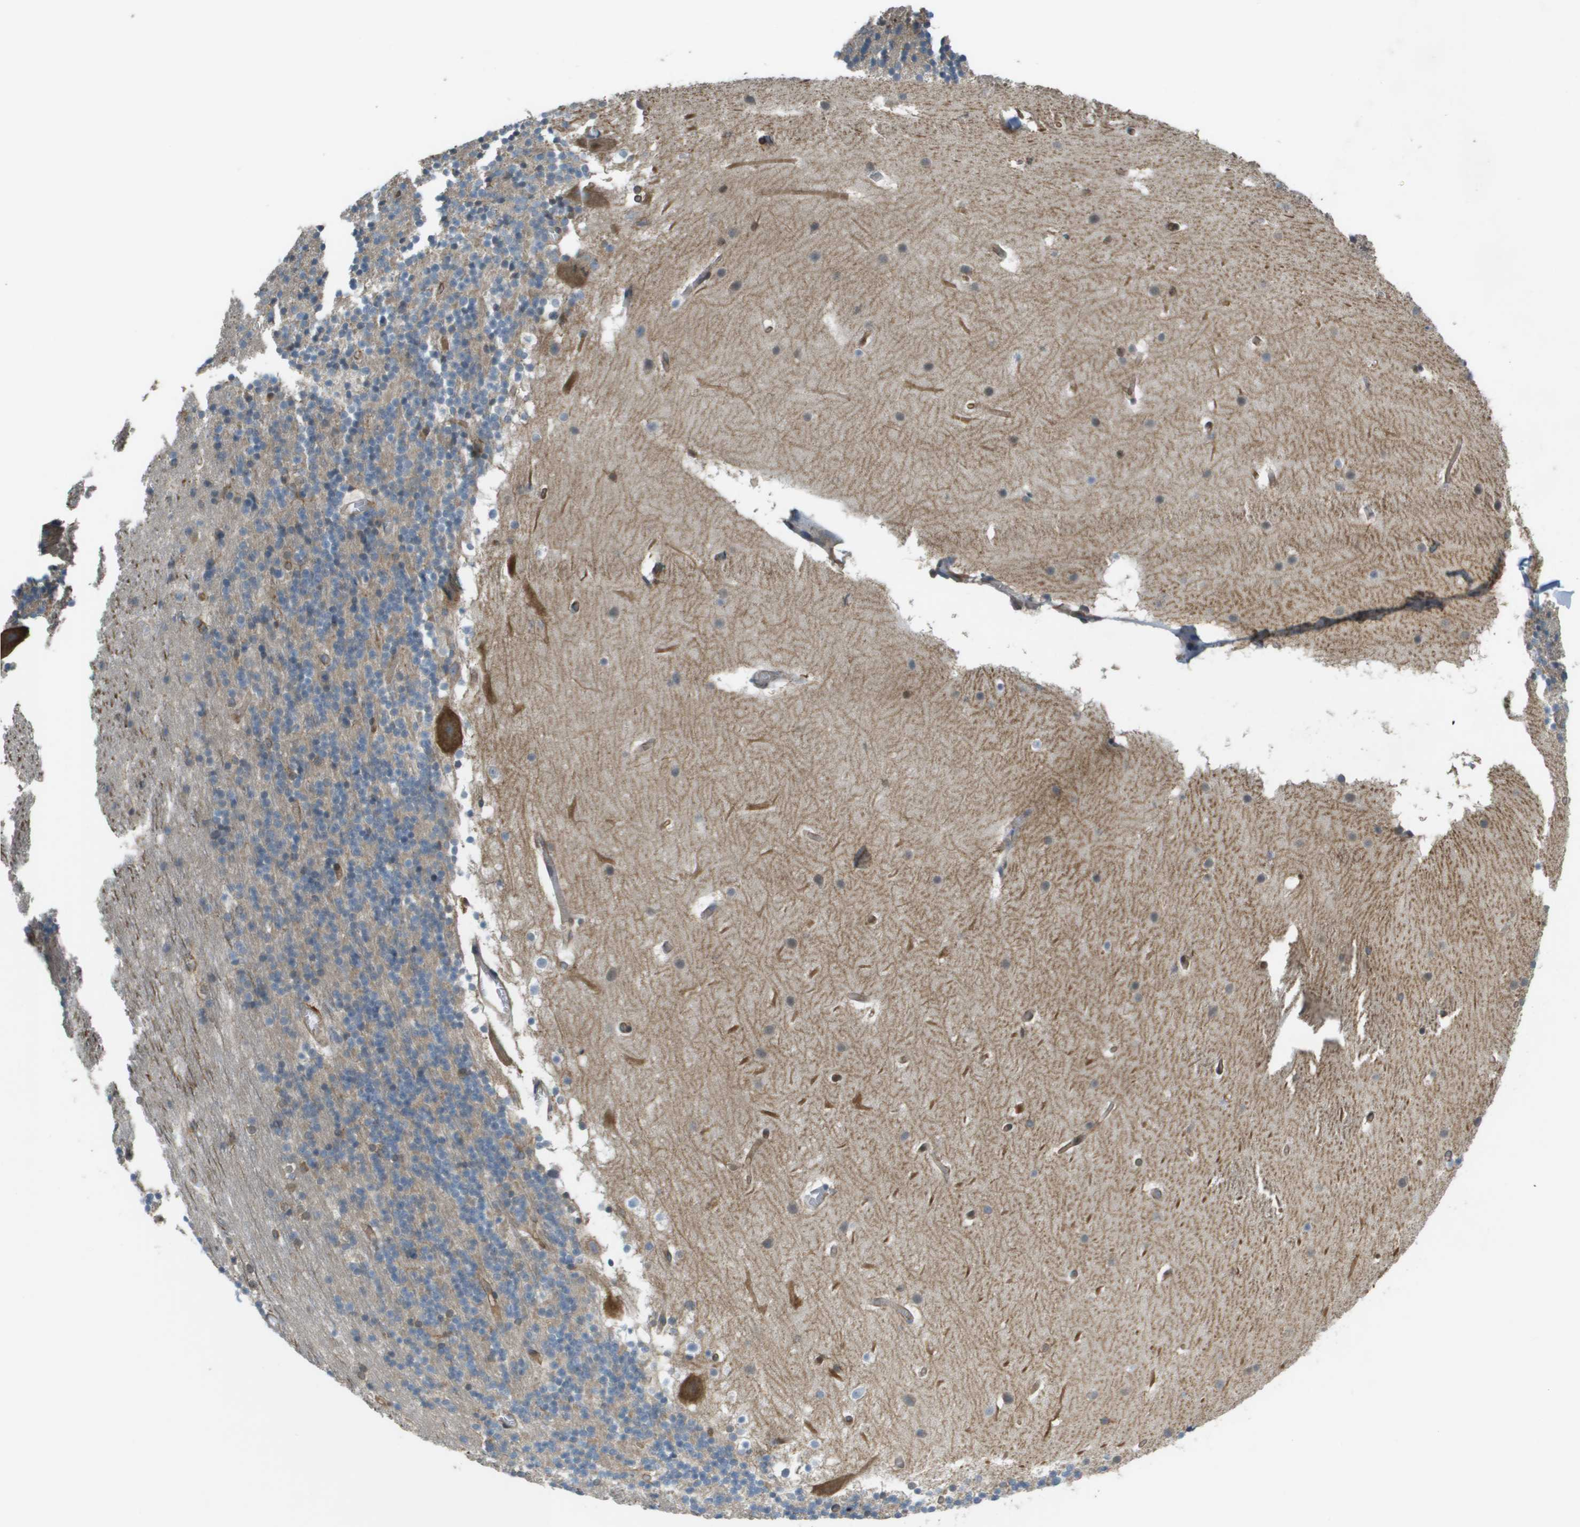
{"staining": {"intensity": "weak", "quantity": "<25%", "location": "cytoplasmic/membranous"}, "tissue": "cerebellum", "cell_type": "Cells in granular layer", "image_type": "normal", "snomed": [{"axis": "morphology", "description": "Normal tissue, NOS"}, {"axis": "topography", "description": "Cerebellum"}], "caption": "Normal cerebellum was stained to show a protein in brown. There is no significant positivity in cells in granular layer.", "gene": "CORO1B", "patient": {"sex": "male", "age": 45}}